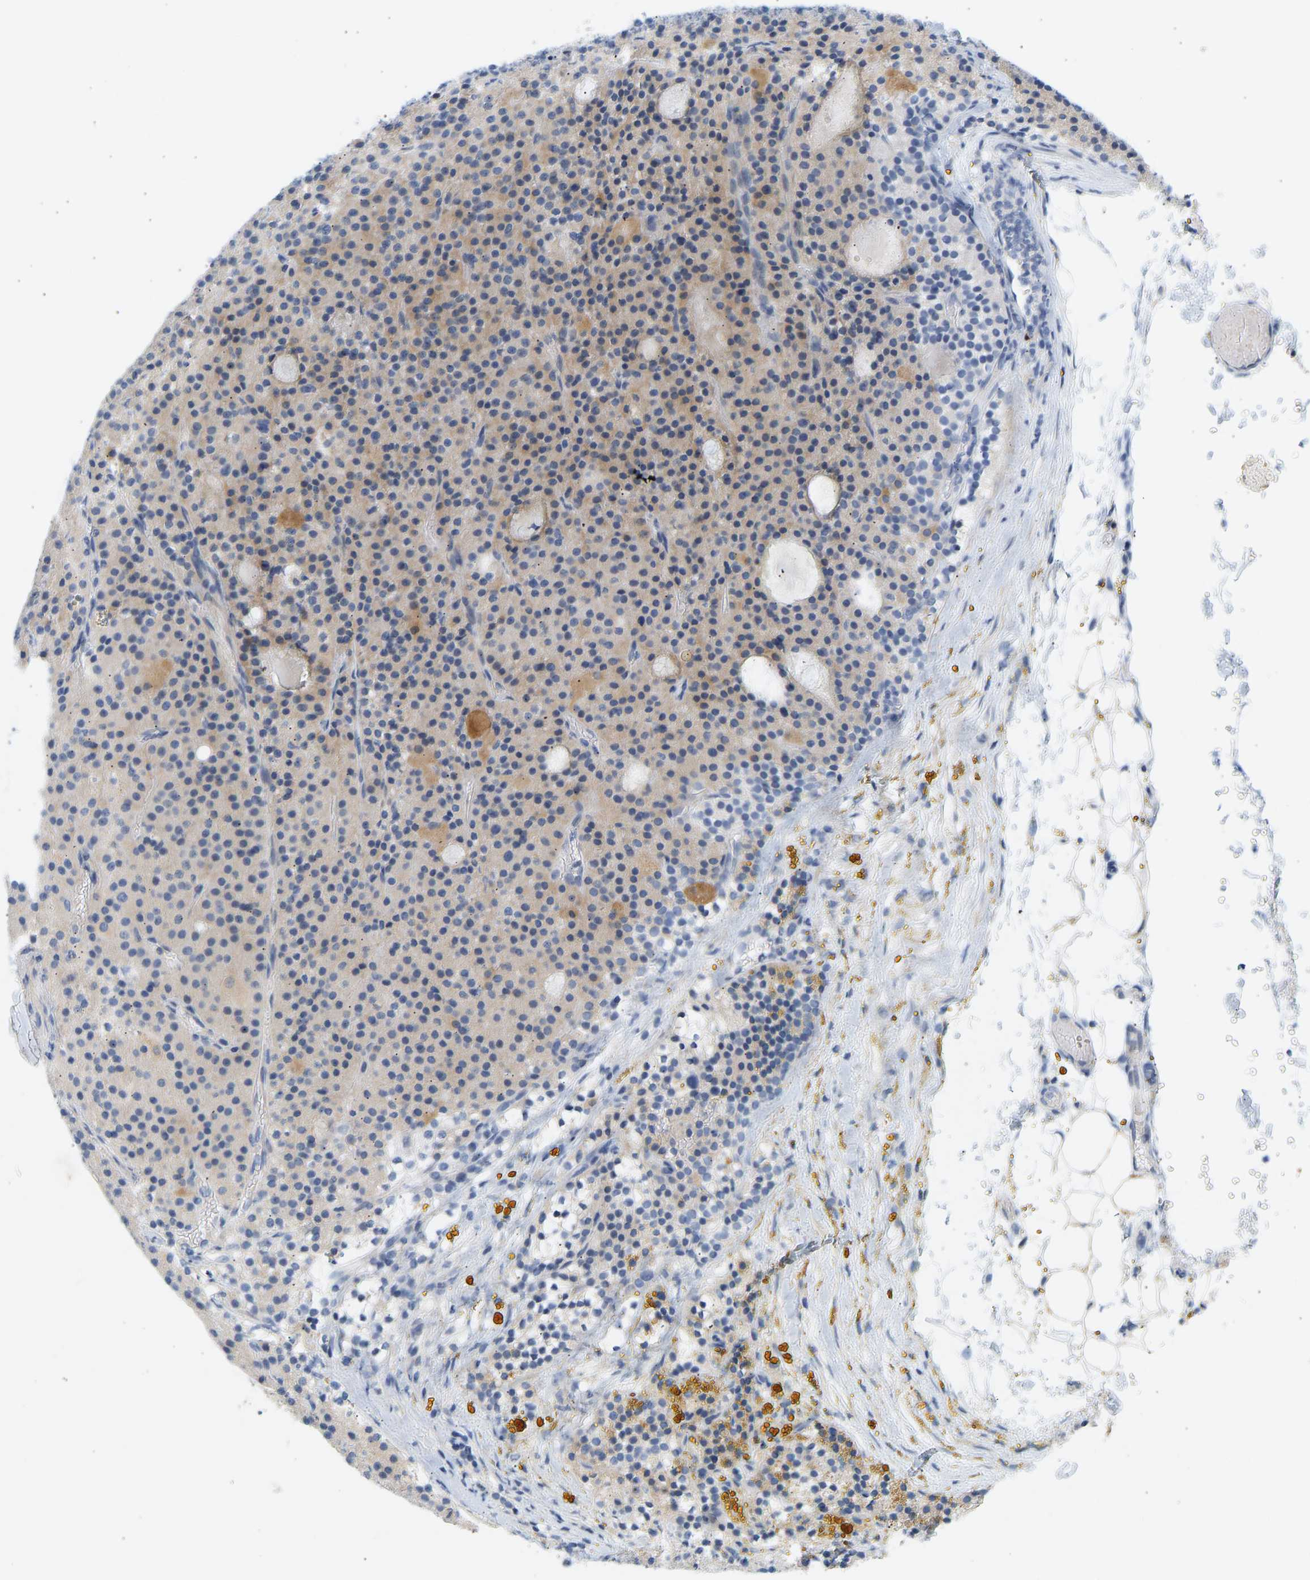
{"staining": {"intensity": "moderate", "quantity": "<25%", "location": "cytoplasmic/membranous"}, "tissue": "parathyroid gland", "cell_type": "Glandular cells", "image_type": "normal", "snomed": [{"axis": "morphology", "description": "Normal tissue, NOS"}, {"axis": "morphology", "description": "Adenoma, NOS"}, {"axis": "topography", "description": "Parathyroid gland"}], "caption": "Parathyroid gland stained for a protein (brown) exhibits moderate cytoplasmic/membranous positive expression in about <25% of glandular cells.", "gene": "BVES", "patient": {"sex": "male", "age": 75}}